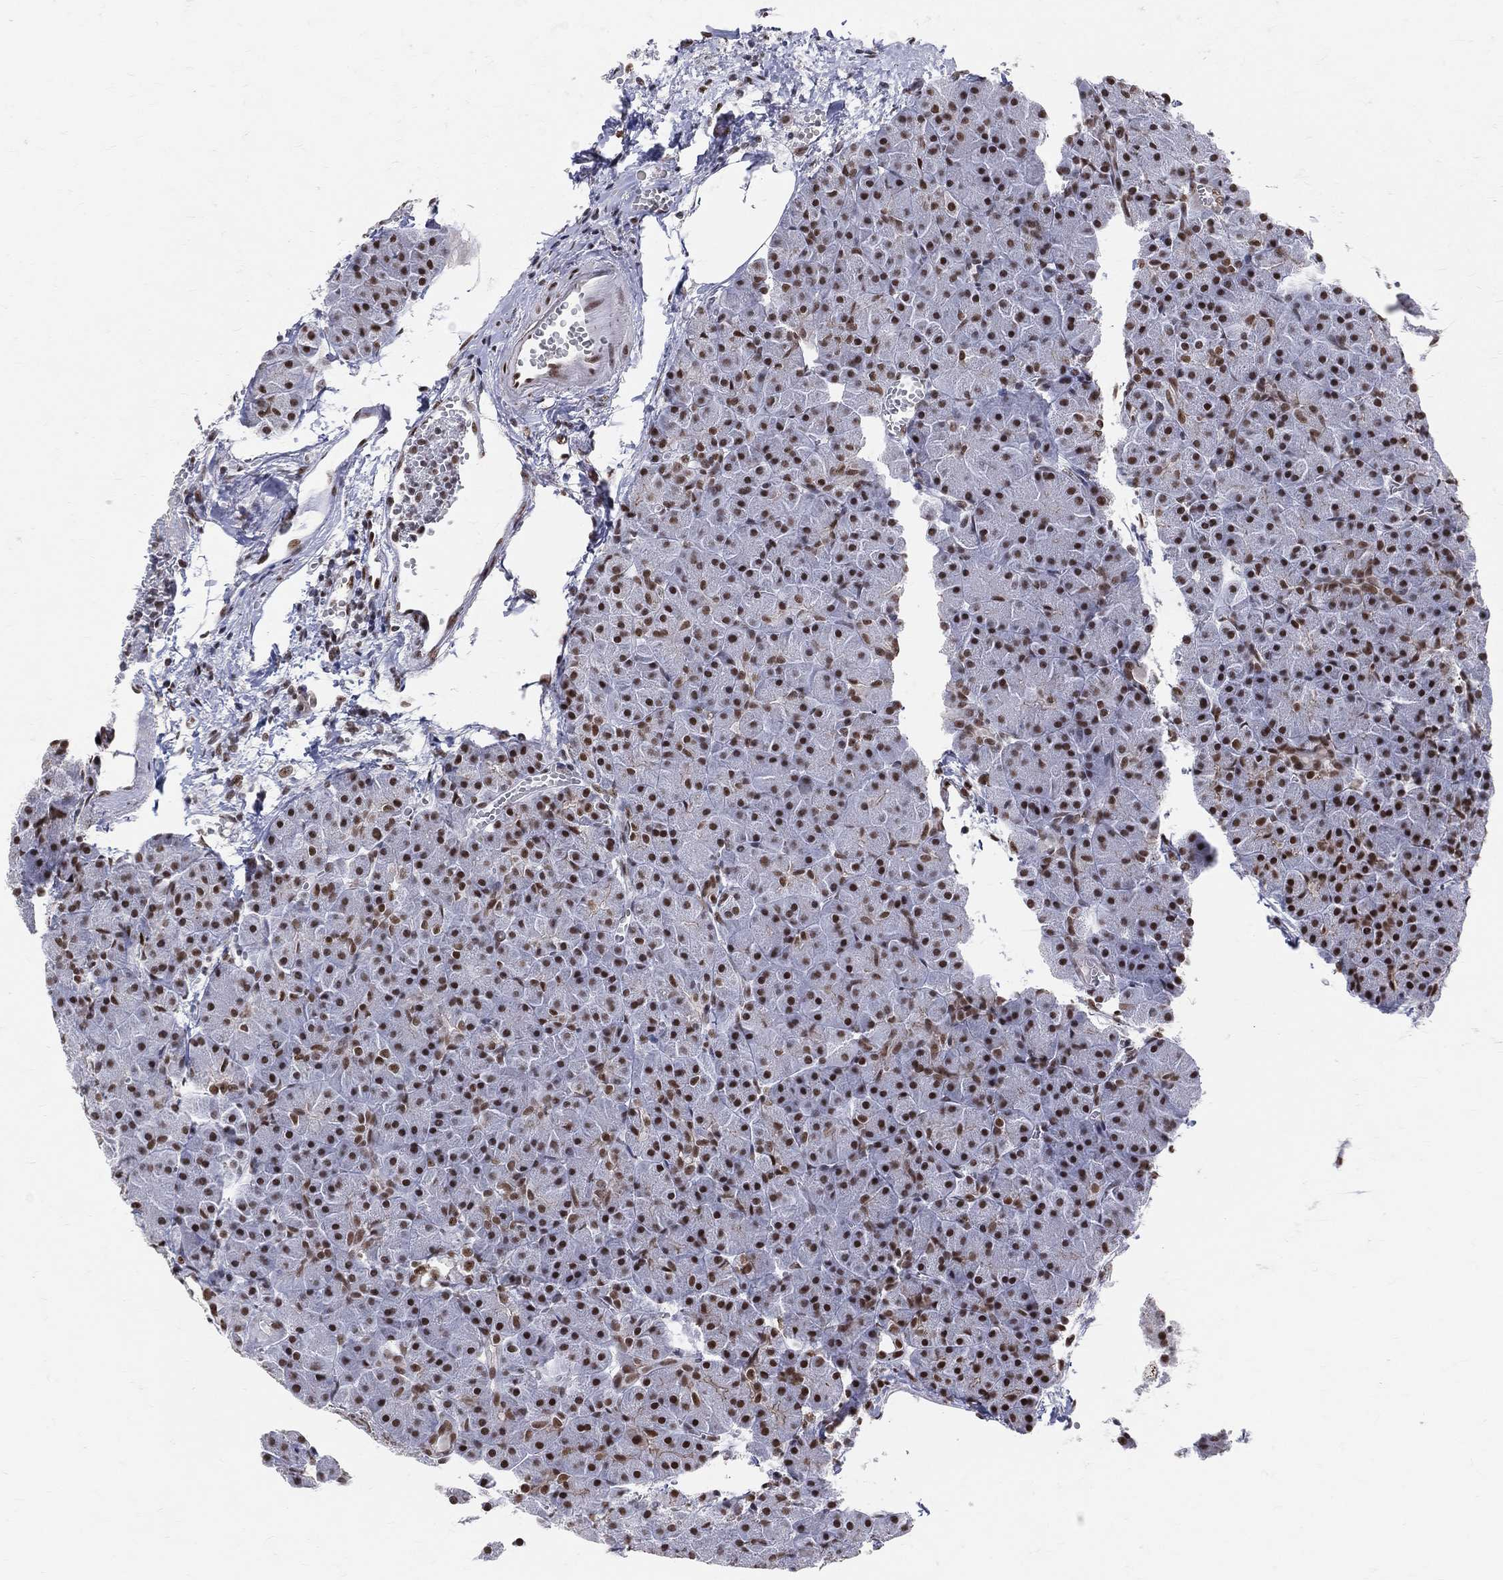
{"staining": {"intensity": "strong", "quantity": ">75%", "location": "nuclear"}, "tissue": "pancreas", "cell_type": "Exocrine glandular cells", "image_type": "normal", "snomed": [{"axis": "morphology", "description": "Normal tissue, NOS"}, {"axis": "topography", "description": "Pancreas"}], "caption": "Immunohistochemical staining of unremarkable pancreas demonstrates >75% levels of strong nuclear protein positivity in approximately >75% of exocrine glandular cells.", "gene": "CDK7", "patient": {"sex": "male", "age": 61}}